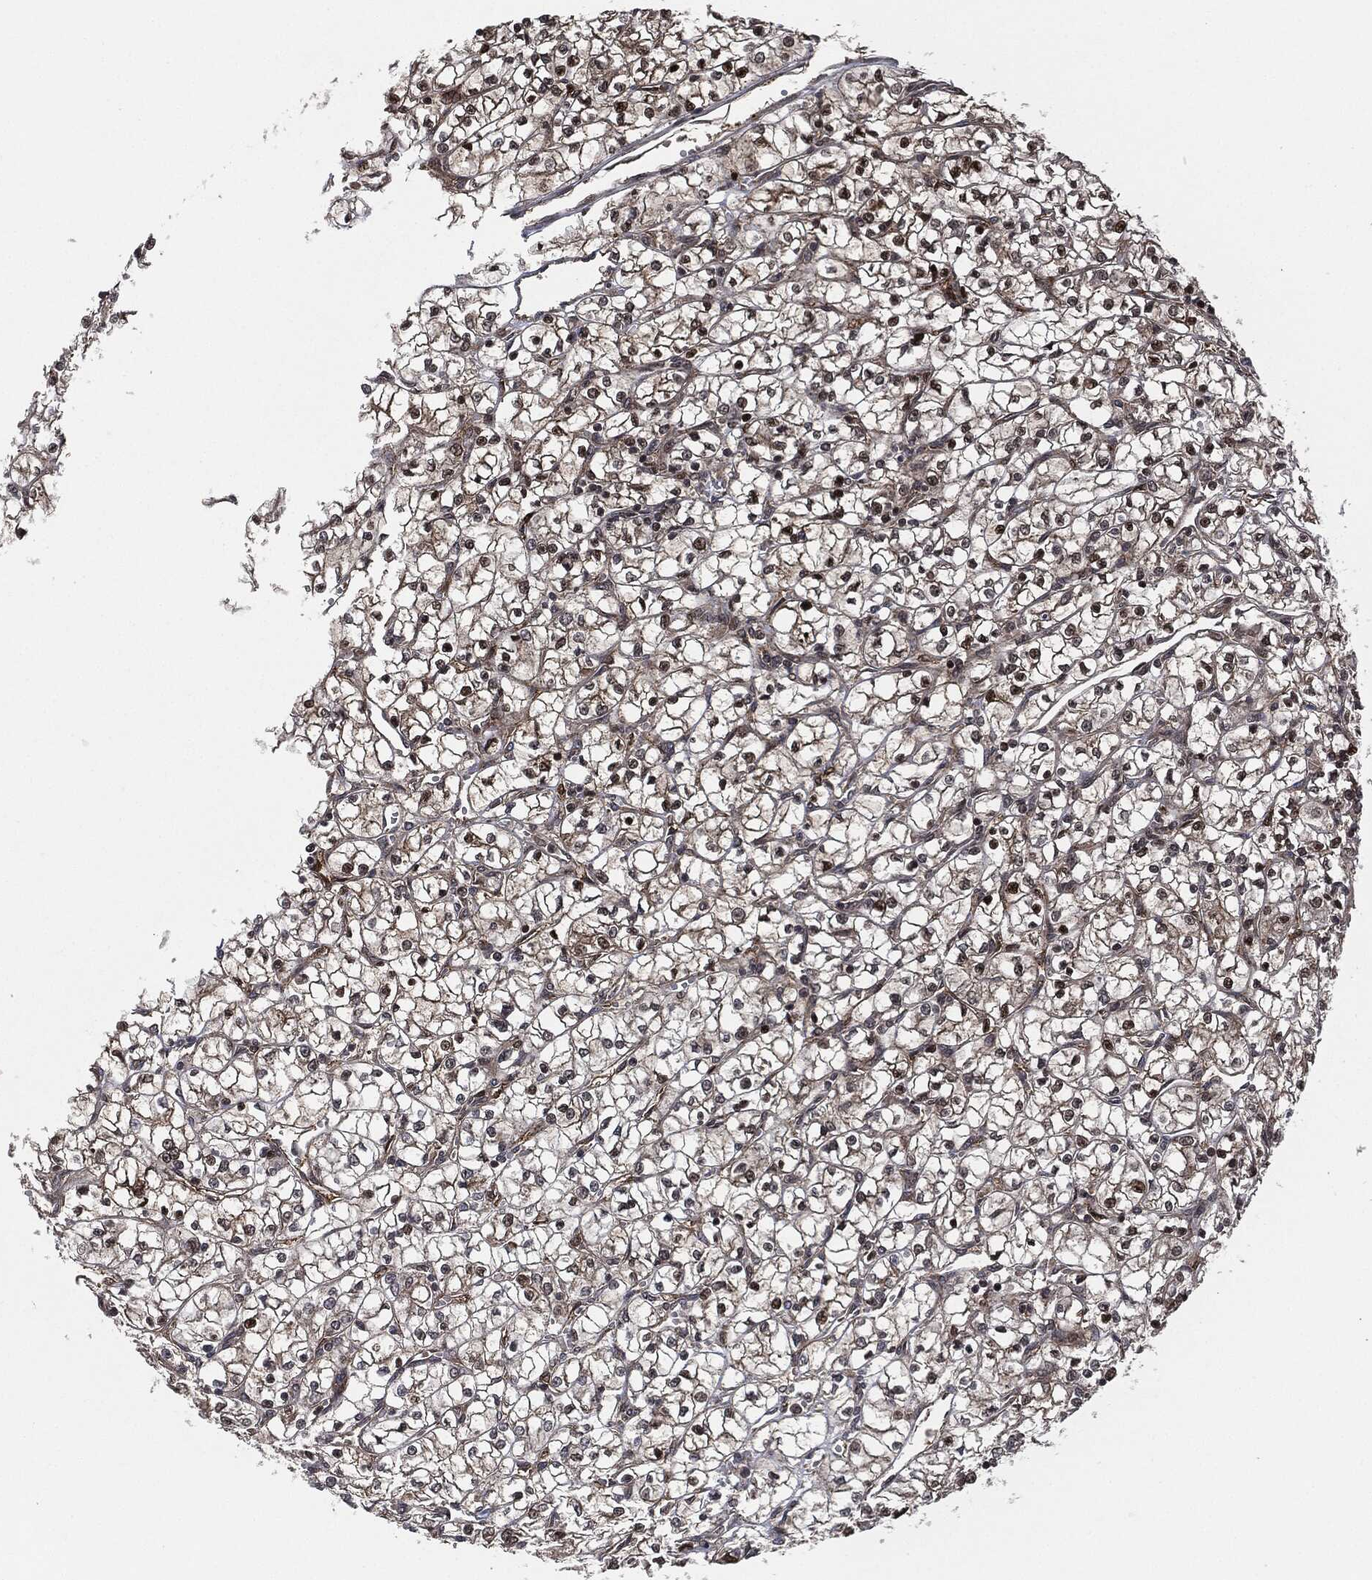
{"staining": {"intensity": "moderate", "quantity": "25%-75%", "location": "cytoplasmic/membranous,nuclear"}, "tissue": "renal cancer", "cell_type": "Tumor cells", "image_type": "cancer", "snomed": [{"axis": "morphology", "description": "Adenocarcinoma, NOS"}, {"axis": "topography", "description": "Kidney"}], "caption": "Immunohistochemistry of renal adenocarcinoma demonstrates medium levels of moderate cytoplasmic/membranous and nuclear staining in approximately 25%-75% of tumor cells.", "gene": "HRAS", "patient": {"sex": "female", "age": 64}}